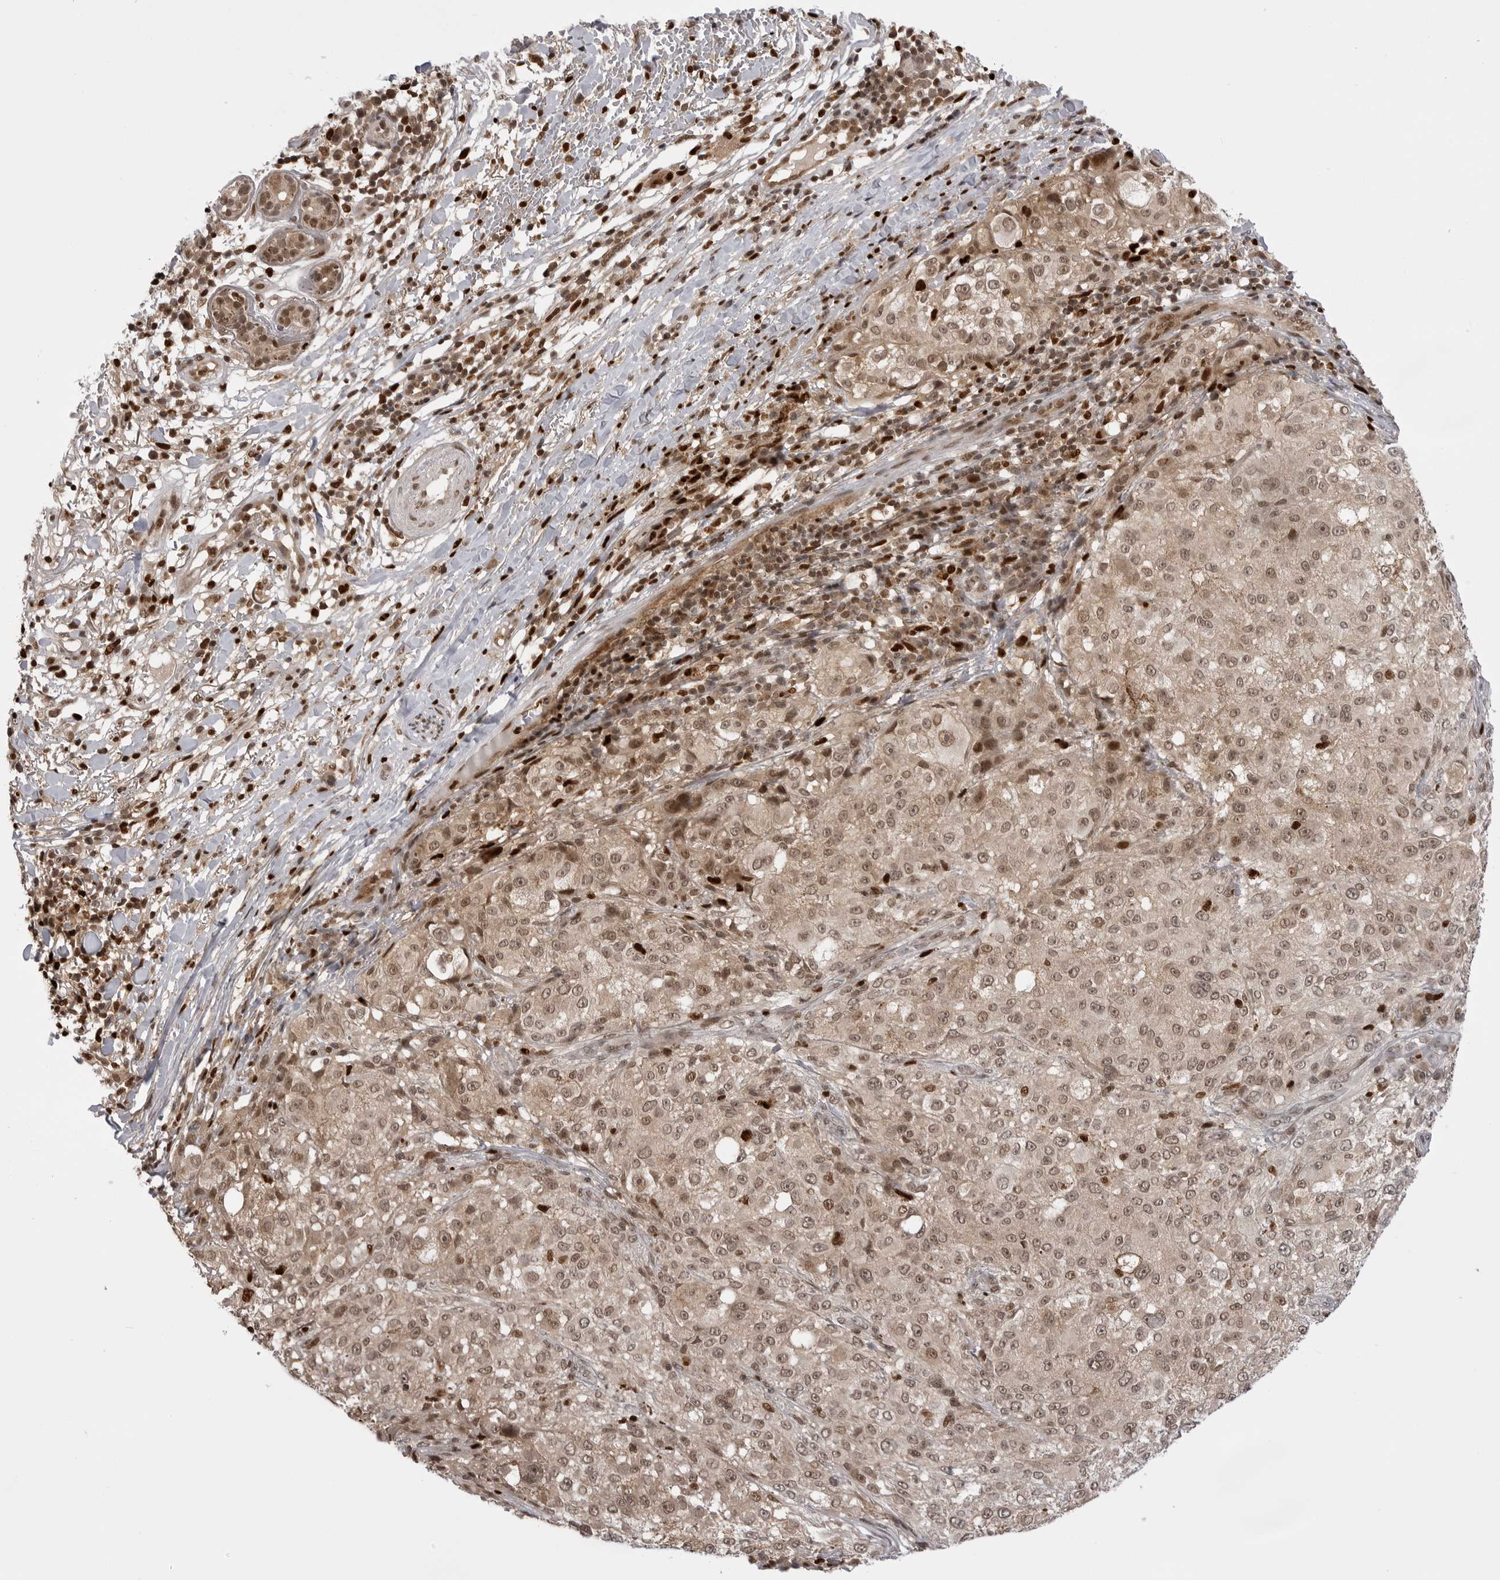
{"staining": {"intensity": "weak", "quantity": ">75%", "location": "cytoplasmic/membranous,nuclear"}, "tissue": "melanoma", "cell_type": "Tumor cells", "image_type": "cancer", "snomed": [{"axis": "morphology", "description": "Necrosis, NOS"}, {"axis": "morphology", "description": "Malignant melanoma, NOS"}, {"axis": "topography", "description": "Skin"}], "caption": "High-magnification brightfield microscopy of malignant melanoma stained with DAB (brown) and counterstained with hematoxylin (blue). tumor cells exhibit weak cytoplasmic/membranous and nuclear expression is appreciated in approximately>75% of cells. (Brightfield microscopy of DAB IHC at high magnification).", "gene": "PTK2B", "patient": {"sex": "female", "age": 87}}